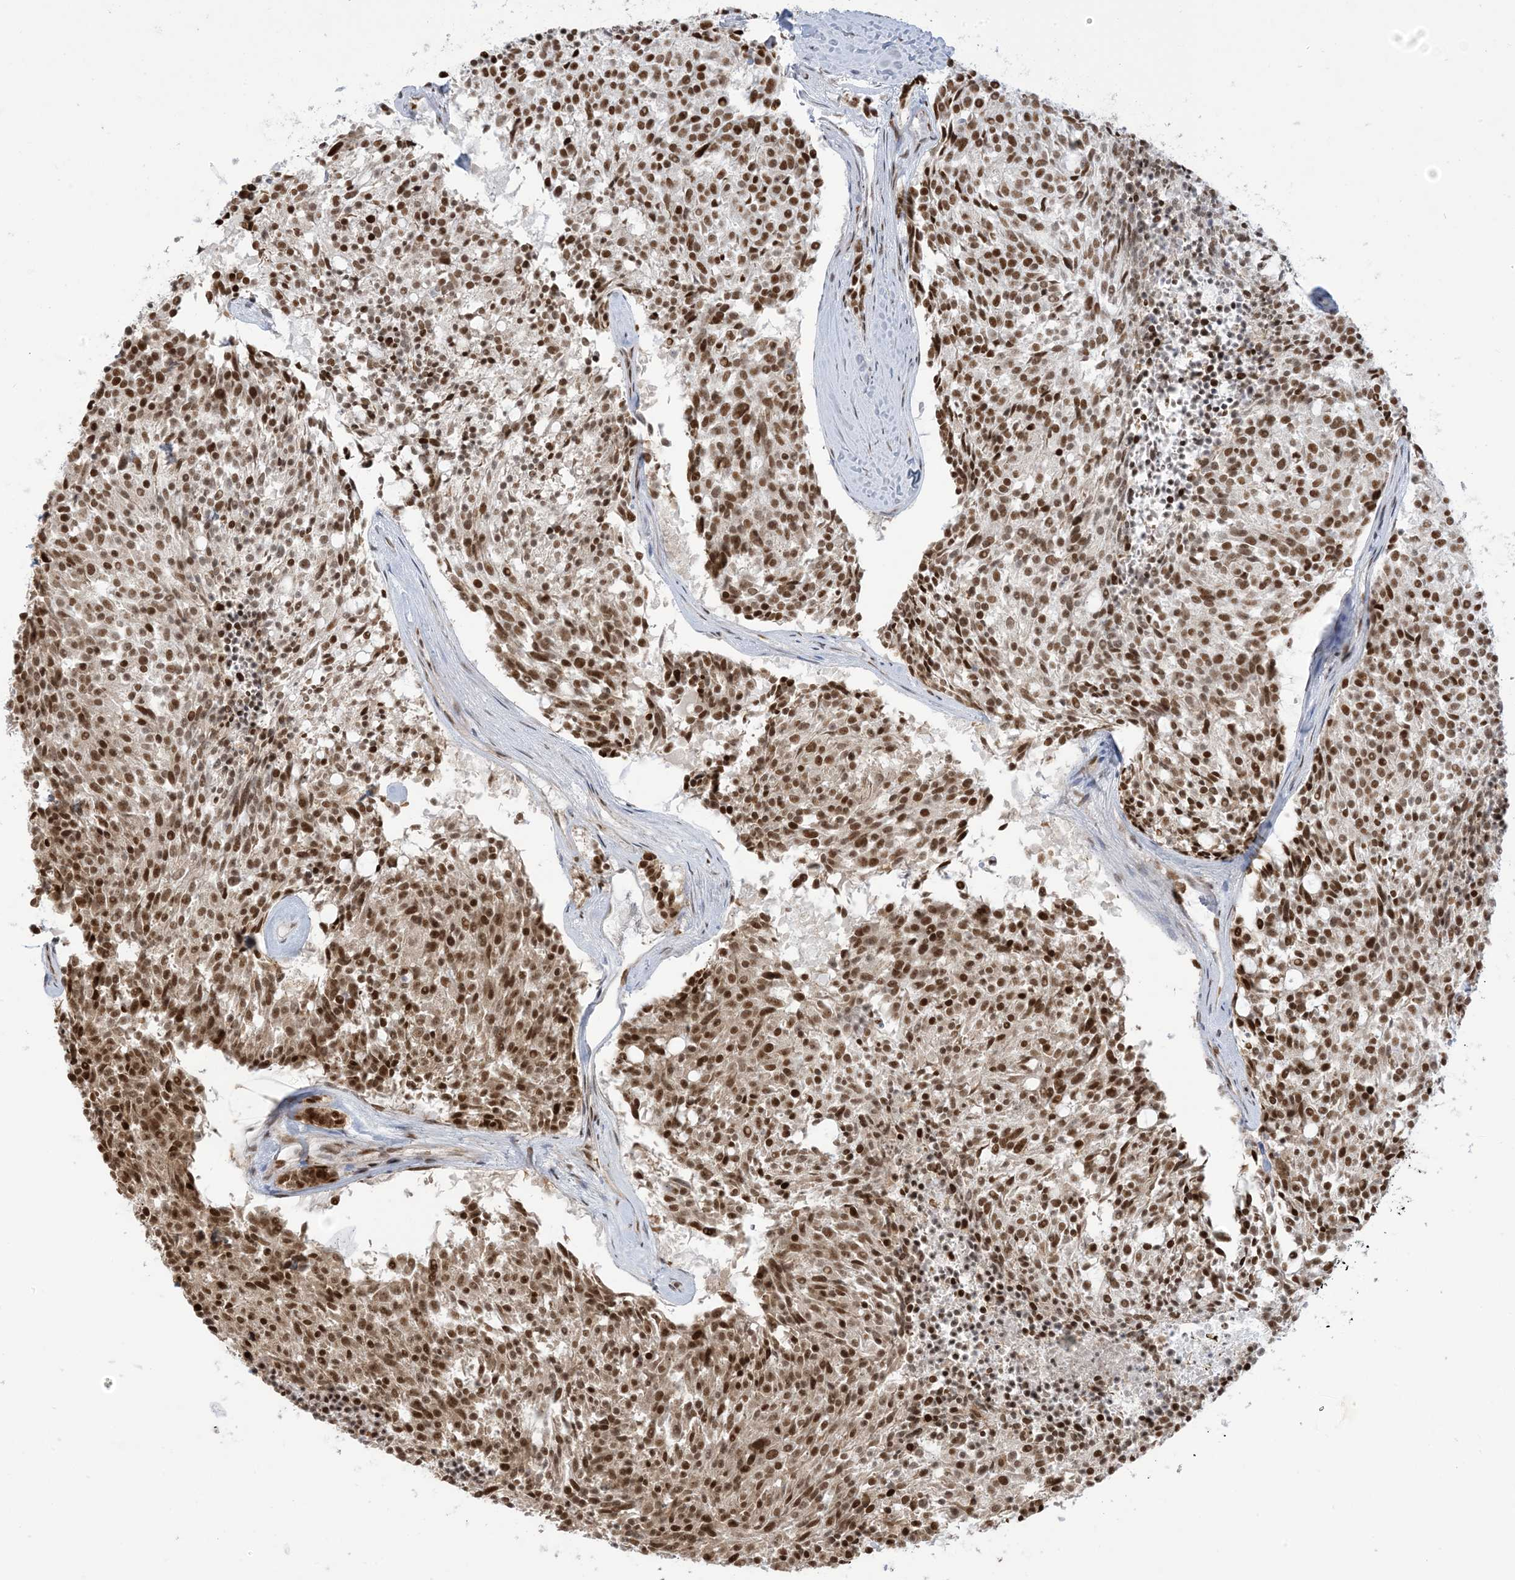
{"staining": {"intensity": "strong", "quantity": ">75%", "location": "nuclear"}, "tissue": "carcinoid", "cell_type": "Tumor cells", "image_type": "cancer", "snomed": [{"axis": "morphology", "description": "Carcinoid, malignant, NOS"}, {"axis": "topography", "description": "Pancreas"}], "caption": "High-magnification brightfield microscopy of malignant carcinoid stained with DAB (brown) and counterstained with hematoxylin (blue). tumor cells exhibit strong nuclear expression is present in about>75% of cells.", "gene": "STAG1", "patient": {"sex": "female", "age": 54}}